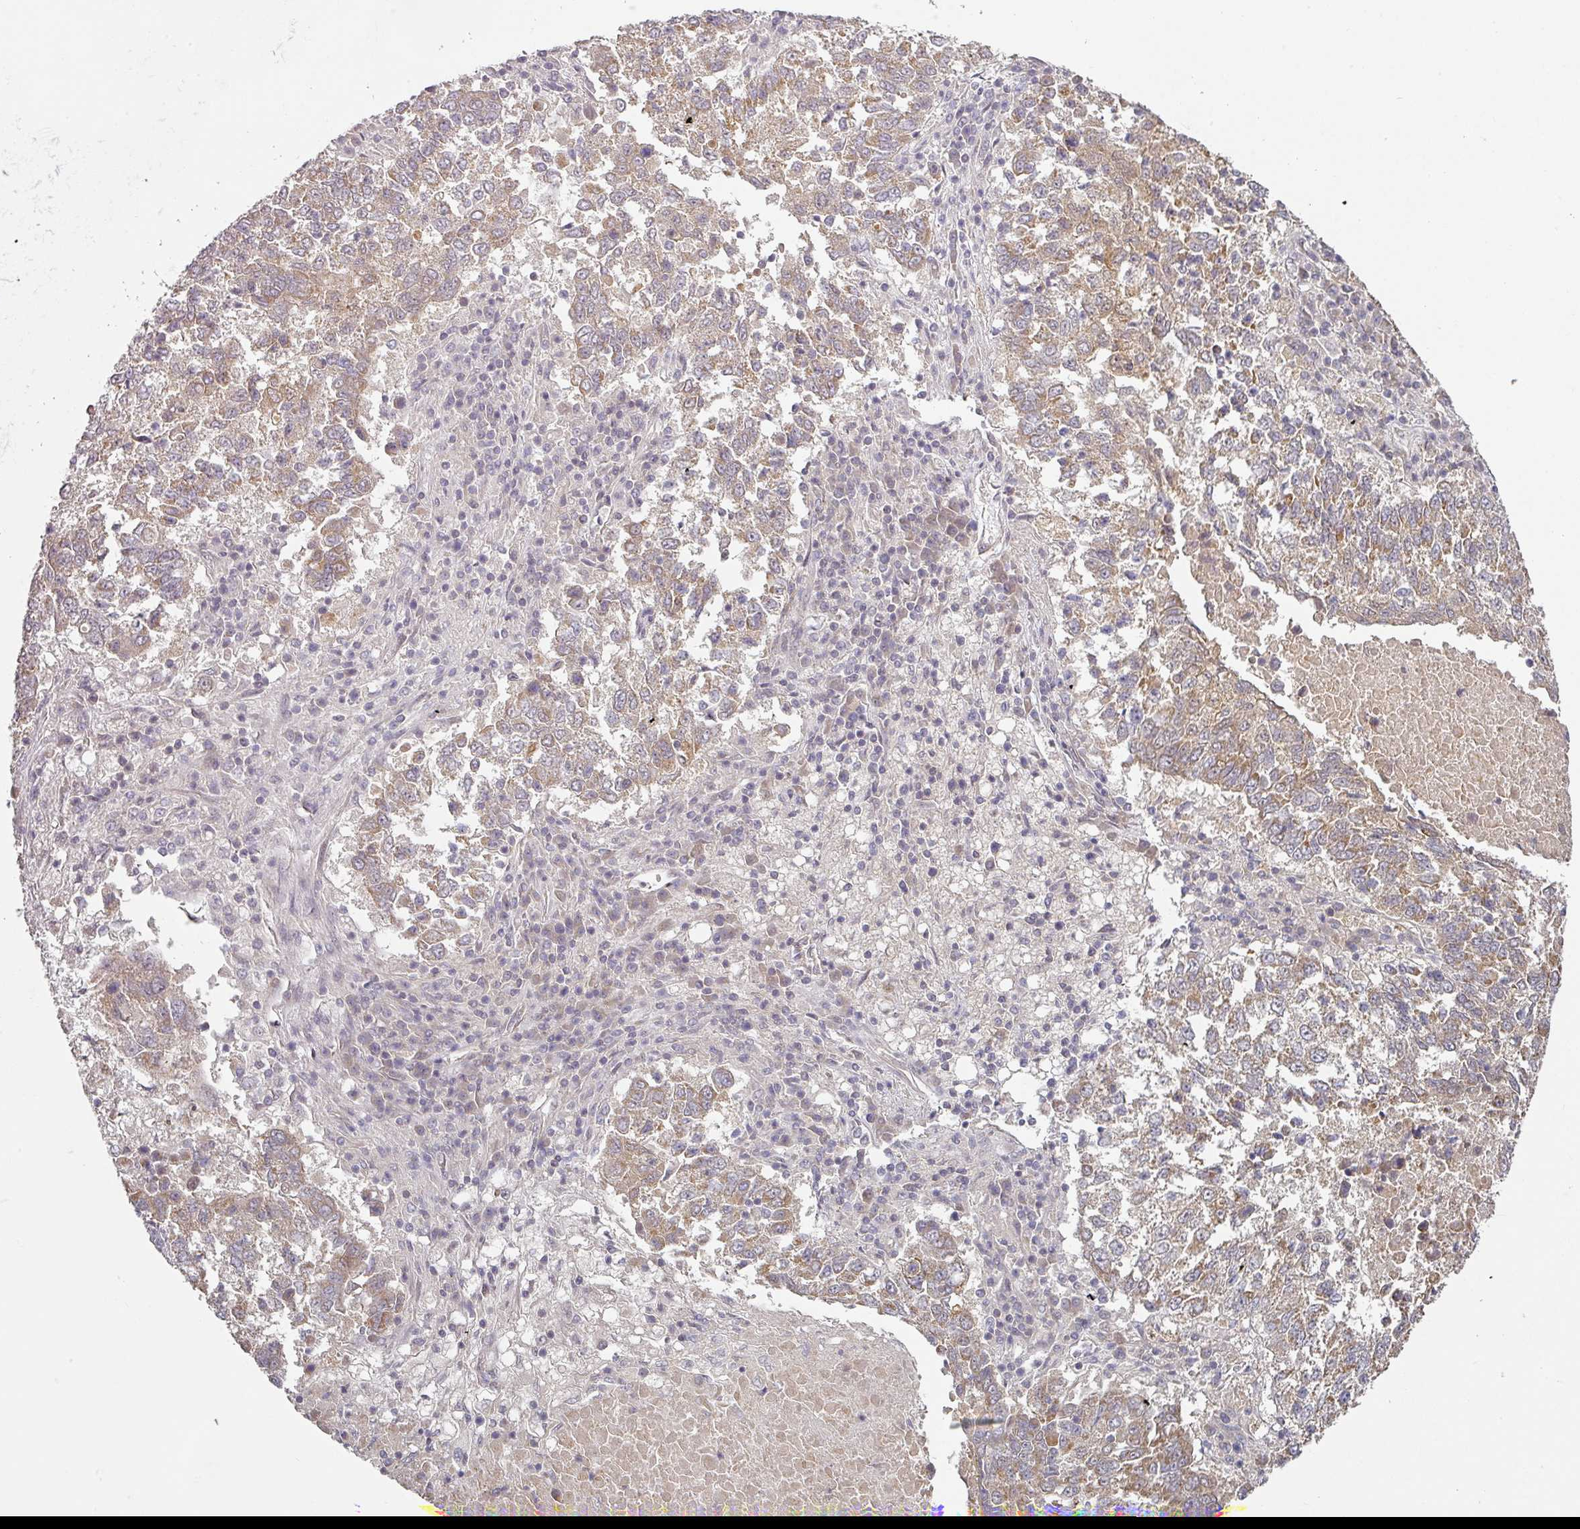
{"staining": {"intensity": "weak", "quantity": ">75%", "location": "cytoplasmic/membranous"}, "tissue": "lung cancer", "cell_type": "Tumor cells", "image_type": "cancer", "snomed": [{"axis": "morphology", "description": "Squamous cell carcinoma, NOS"}, {"axis": "topography", "description": "Lung"}], "caption": "Immunohistochemical staining of human lung cancer (squamous cell carcinoma) displays low levels of weak cytoplasmic/membranous protein expression in approximately >75% of tumor cells.", "gene": "MAP2K2", "patient": {"sex": "male", "age": 73}}